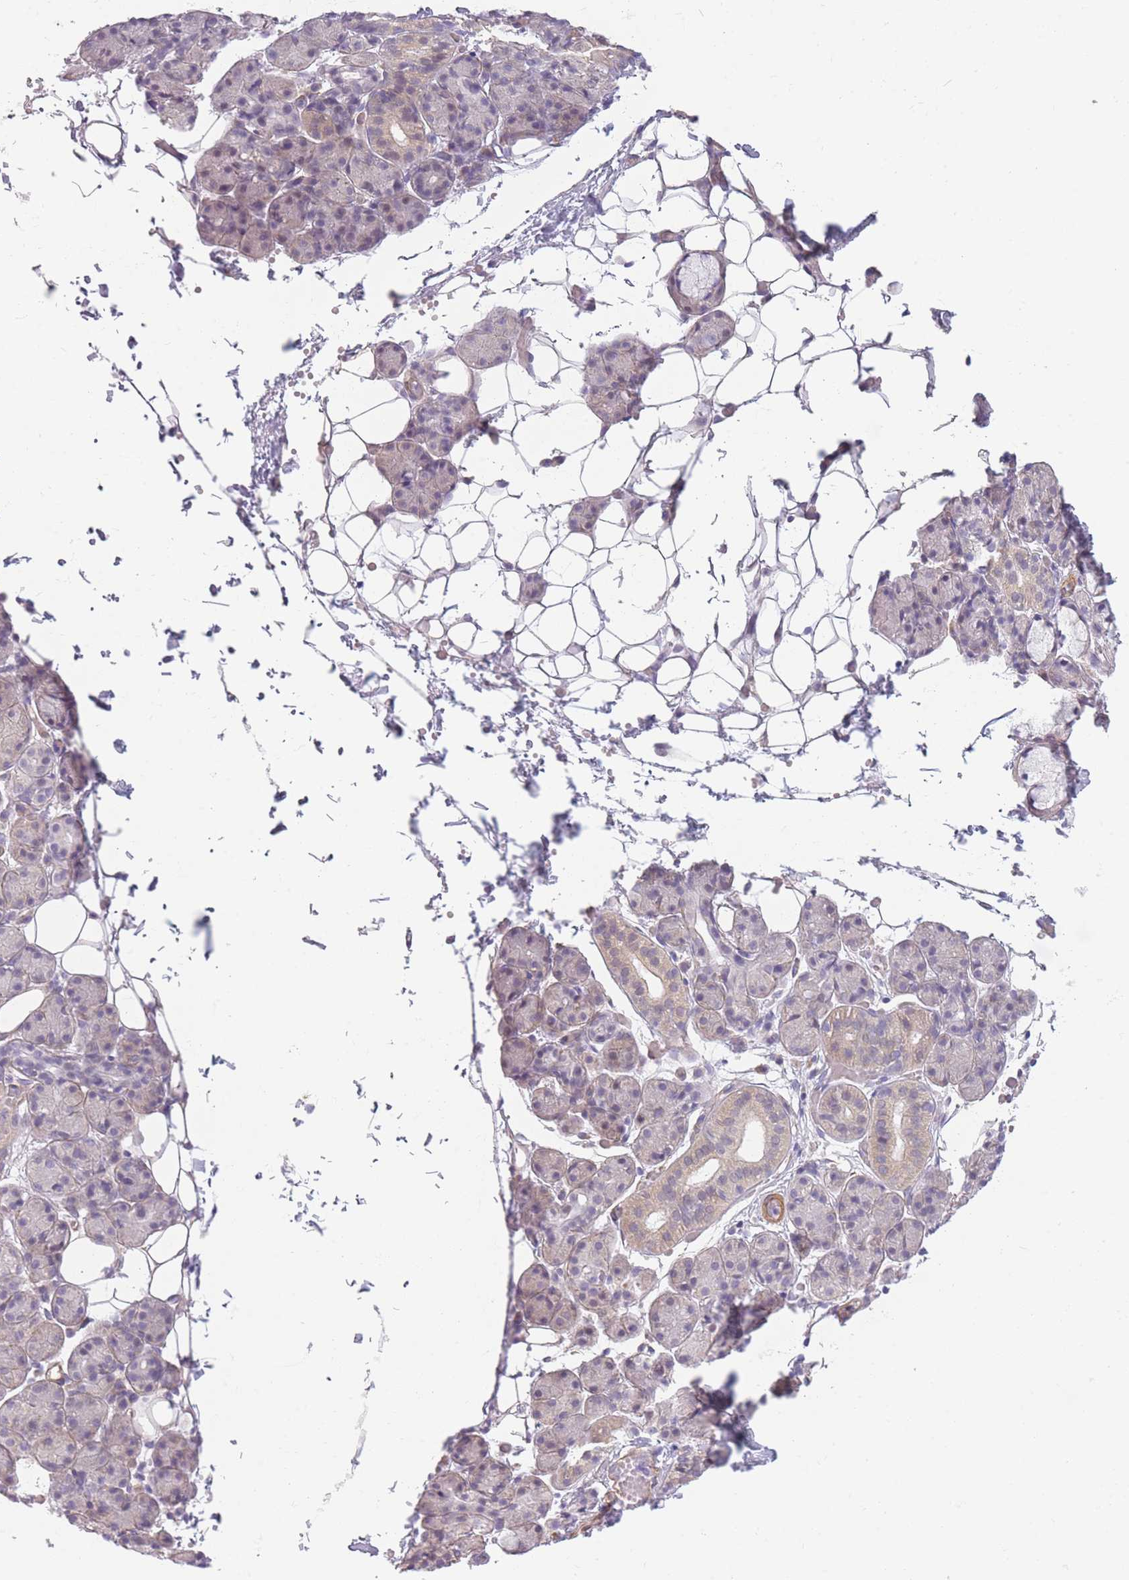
{"staining": {"intensity": "moderate", "quantity": "<25%", "location": "nuclear"}, "tissue": "salivary gland", "cell_type": "Glandular cells", "image_type": "normal", "snomed": [{"axis": "morphology", "description": "Normal tissue, NOS"}, {"axis": "topography", "description": "Salivary gland"}], "caption": "Unremarkable salivary gland was stained to show a protein in brown. There is low levels of moderate nuclear staining in about <25% of glandular cells. The staining was performed using DAB to visualize the protein expression in brown, while the nuclei were stained in blue with hematoxylin (Magnification: 20x).", "gene": "OR6B2", "patient": {"sex": "male", "age": 63}}